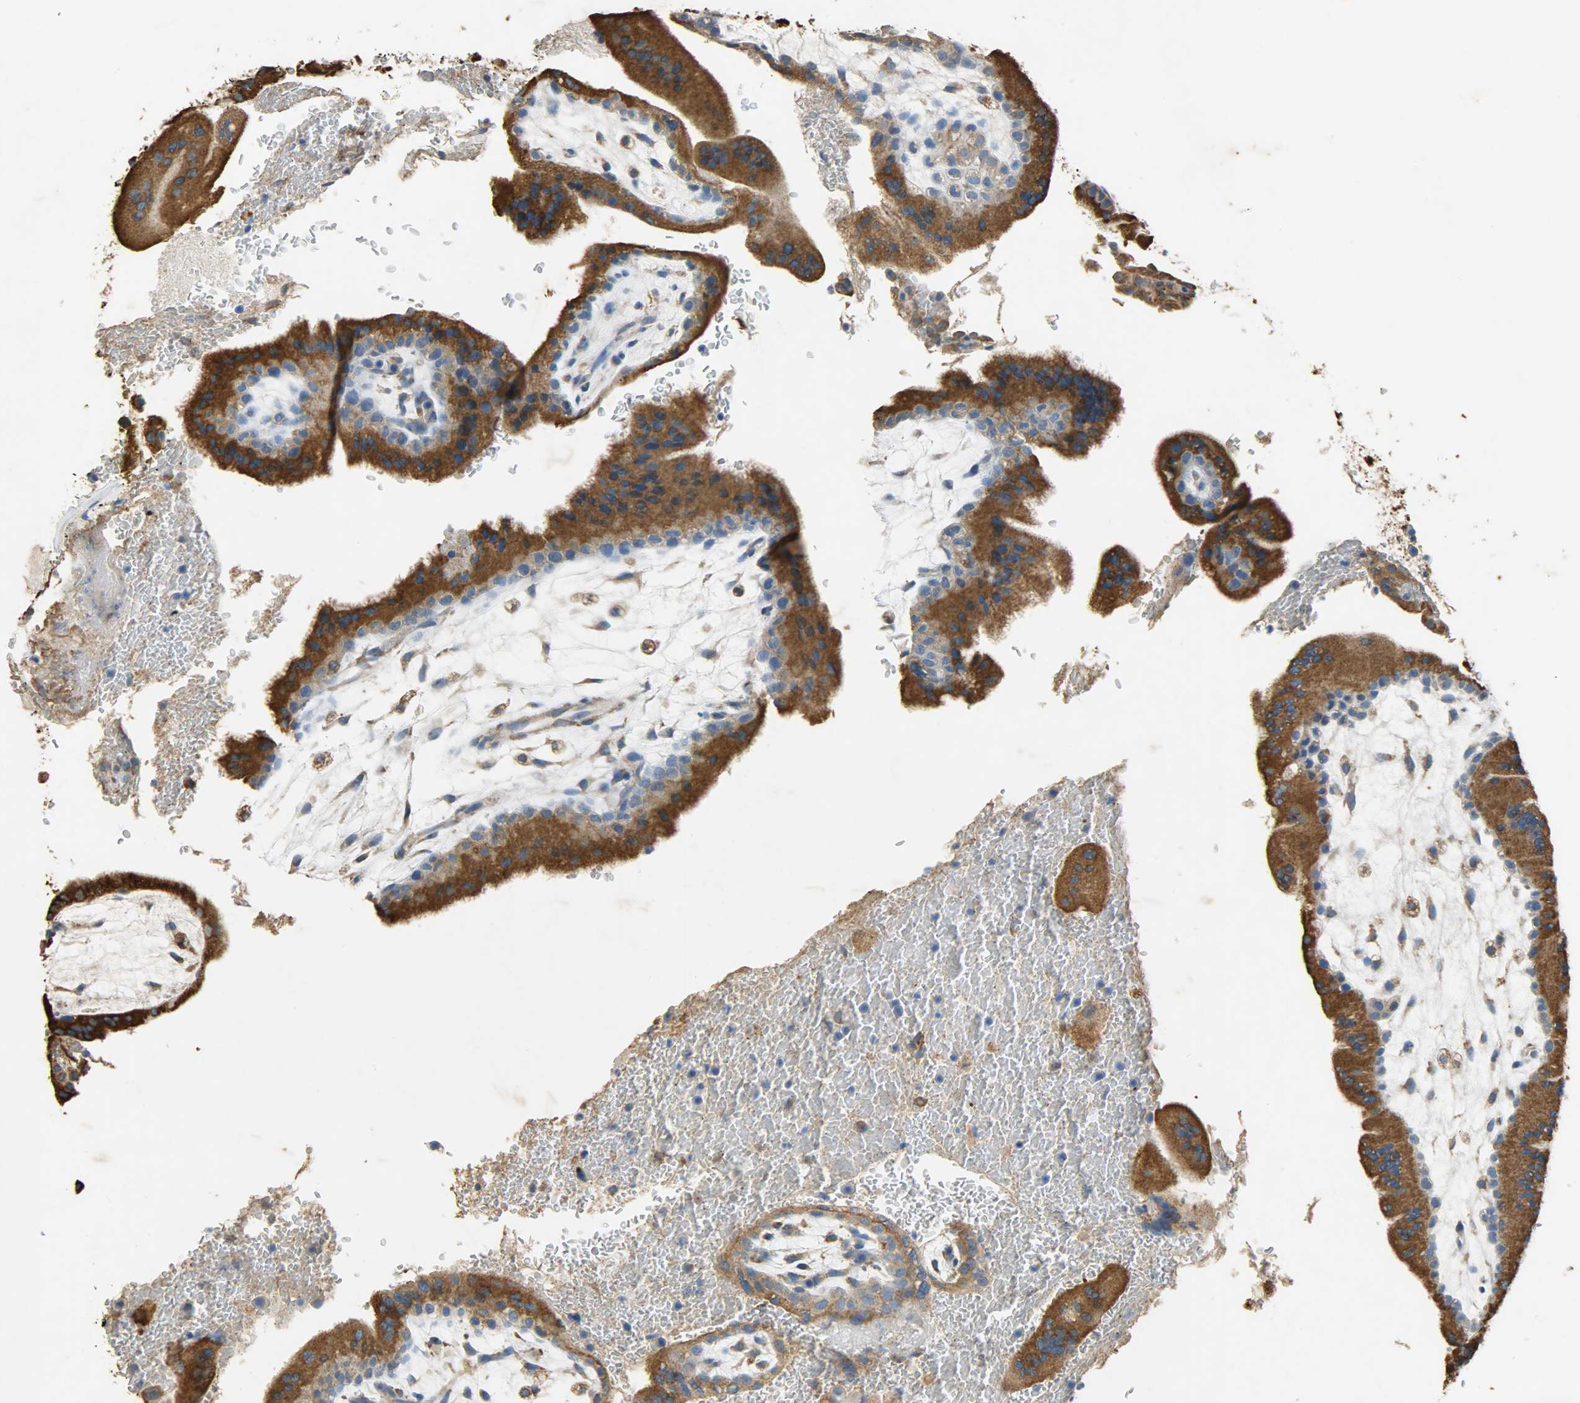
{"staining": {"intensity": "strong", "quantity": ">75%", "location": "cytoplasmic/membranous"}, "tissue": "placenta", "cell_type": "Decidual cells", "image_type": "normal", "snomed": [{"axis": "morphology", "description": "Normal tissue, NOS"}, {"axis": "topography", "description": "Placenta"}], "caption": "IHC of benign human placenta displays high levels of strong cytoplasmic/membranous expression in about >75% of decidual cells. The staining was performed using DAB (3,3'-diaminobenzidine), with brown indicating positive protein expression. Nuclei are stained blue with hematoxylin.", "gene": "HSPA5", "patient": {"sex": "female", "age": 35}}